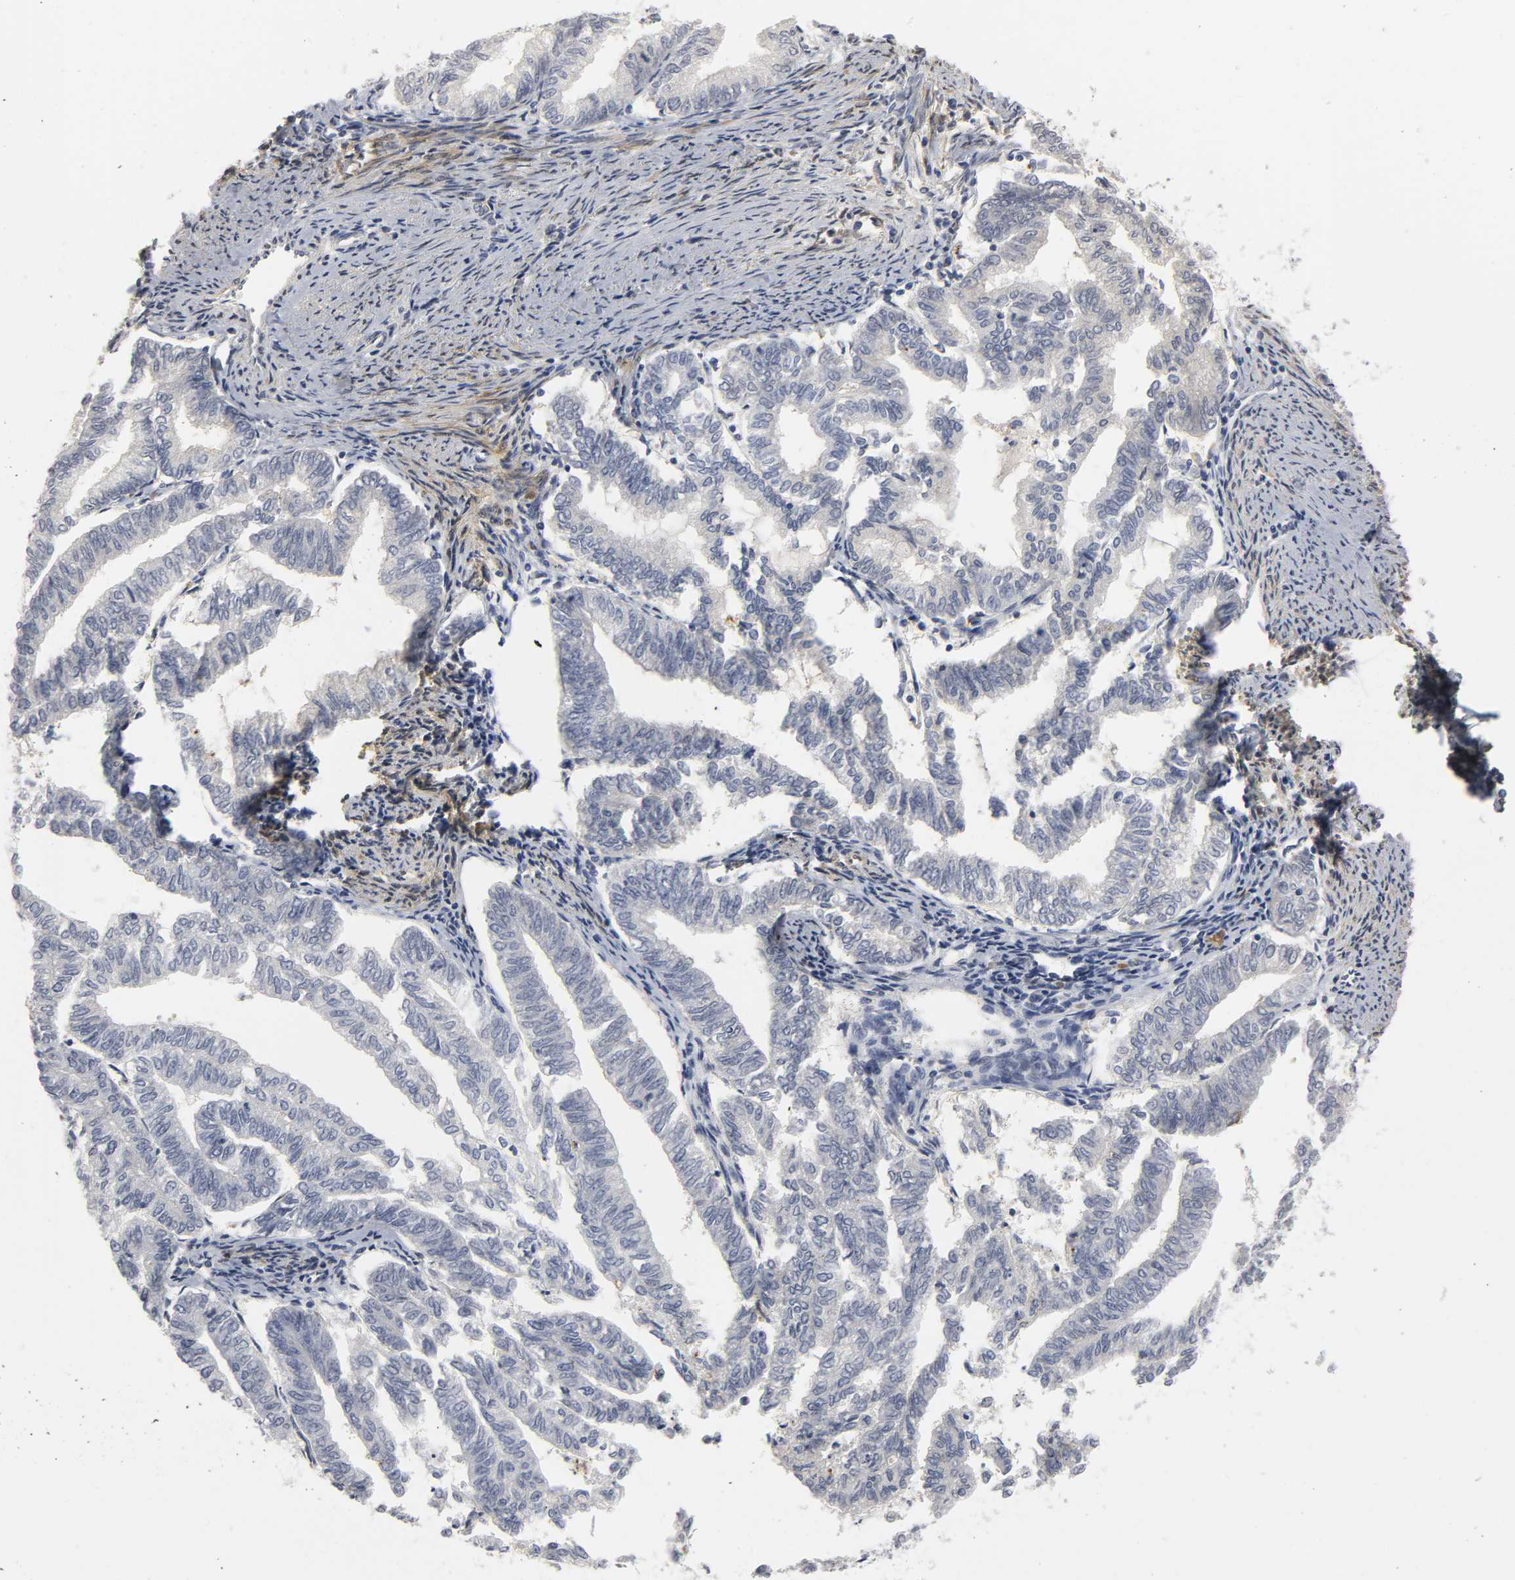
{"staining": {"intensity": "negative", "quantity": "none", "location": "none"}, "tissue": "endometrial cancer", "cell_type": "Tumor cells", "image_type": "cancer", "snomed": [{"axis": "morphology", "description": "Adenocarcinoma, NOS"}, {"axis": "topography", "description": "Endometrium"}], "caption": "This image is of endometrial adenocarcinoma stained with immunohistochemistry to label a protein in brown with the nuclei are counter-stained blue. There is no staining in tumor cells. The staining was performed using DAB to visualize the protein expression in brown, while the nuclei were stained in blue with hematoxylin (Magnification: 20x).", "gene": "PDLIM3", "patient": {"sex": "female", "age": 79}}